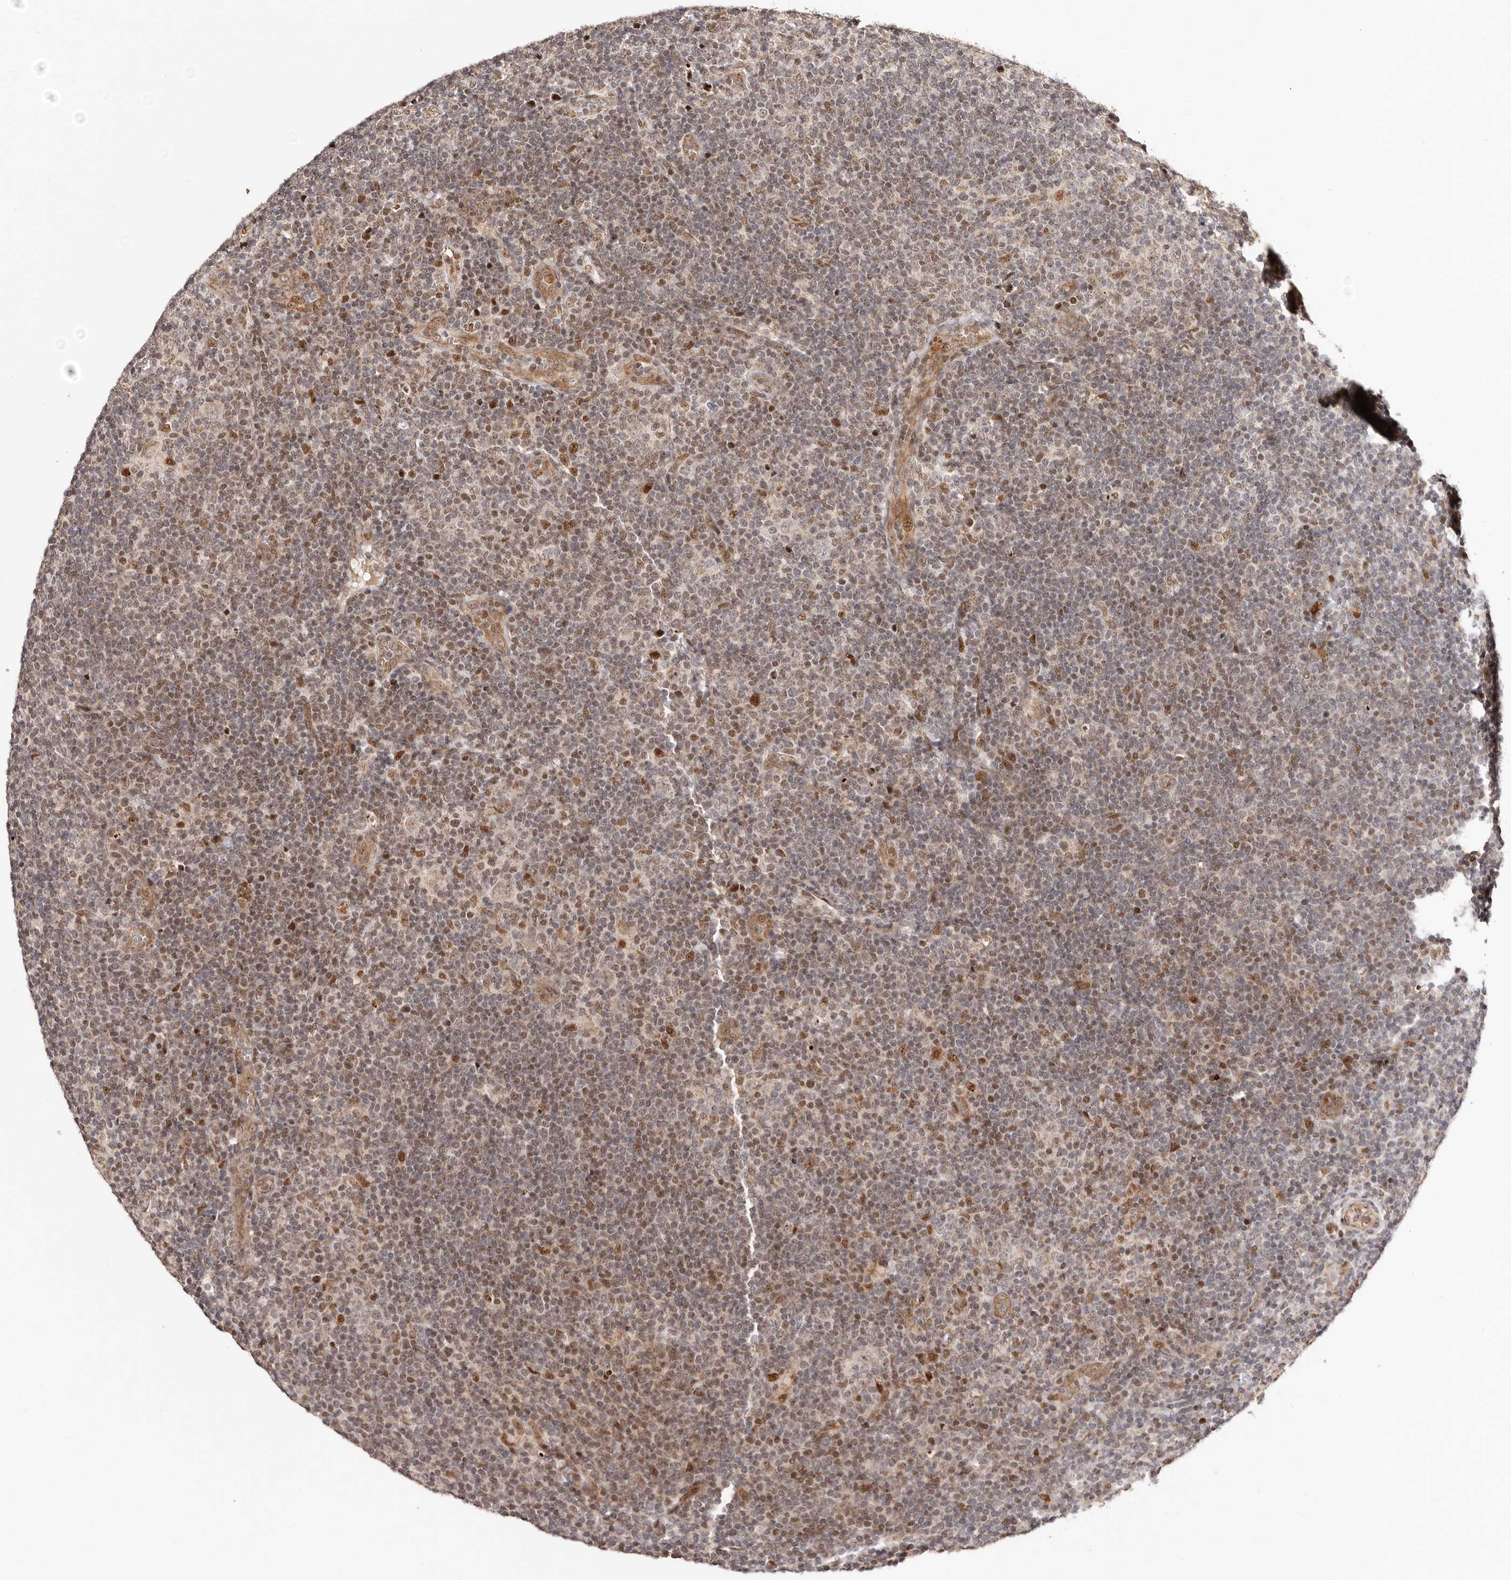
{"staining": {"intensity": "moderate", "quantity": "25%-75%", "location": "cytoplasmic/membranous,nuclear"}, "tissue": "lymphoma", "cell_type": "Tumor cells", "image_type": "cancer", "snomed": [{"axis": "morphology", "description": "Hodgkin's disease, NOS"}, {"axis": "topography", "description": "Lymph node"}], "caption": "A medium amount of moderate cytoplasmic/membranous and nuclear staining is identified in about 25%-75% of tumor cells in Hodgkin's disease tissue.", "gene": "HIVEP3", "patient": {"sex": "female", "age": 57}}